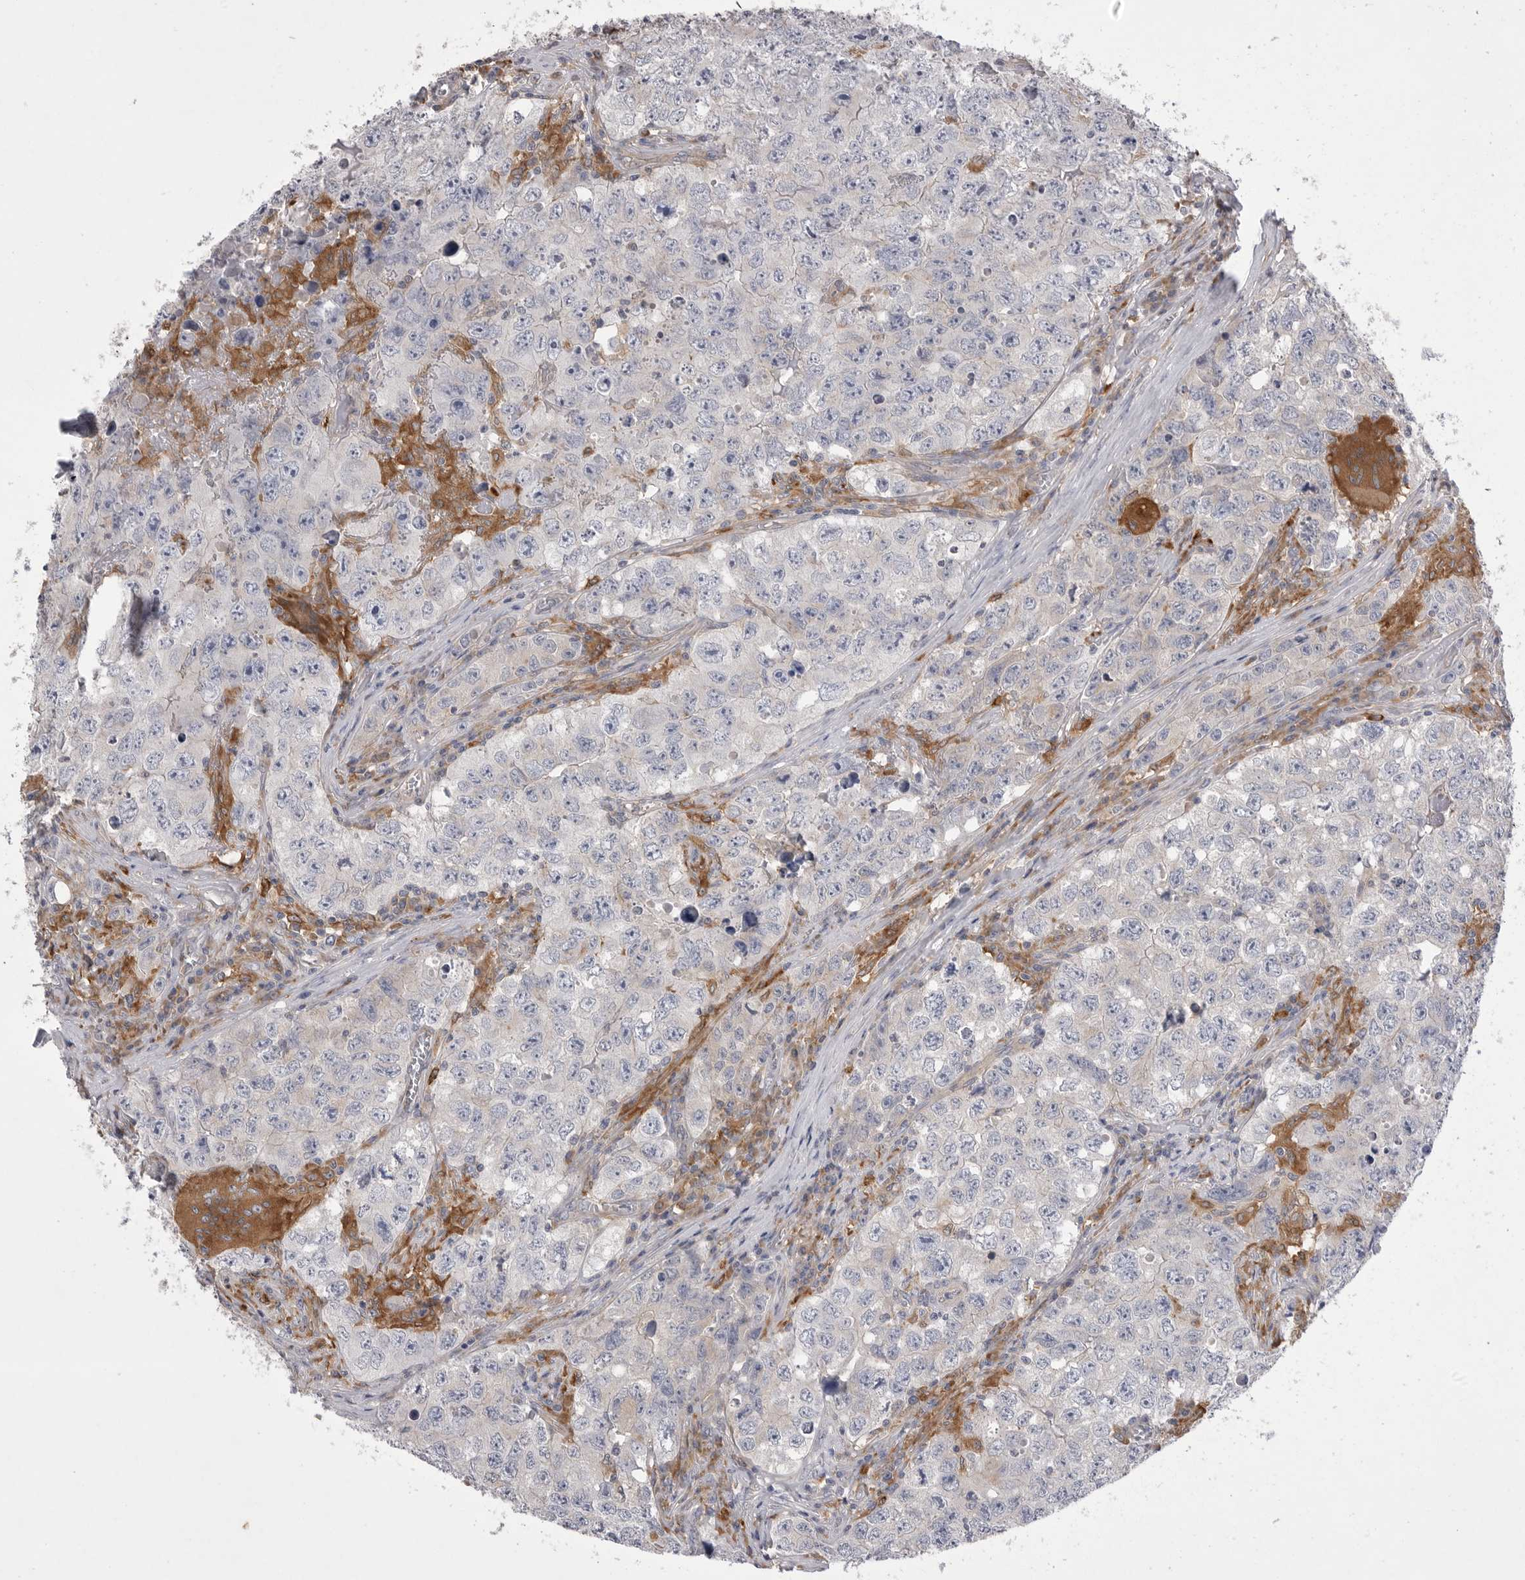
{"staining": {"intensity": "negative", "quantity": "none", "location": "none"}, "tissue": "testis cancer", "cell_type": "Tumor cells", "image_type": "cancer", "snomed": [{"axis": "morphology", "description": "Seminoma, NOS"}, {"axis": "morphology", "description": "Carcinoma, Embryonal, NOS"}, {"axis": "topography", "description": "Testis"}], "caption": "A high-resolution histopathology image shows immunohistochemistry staining of testis cancer, which displays no significant expression in tumor cells.", "gene": "VAC14", "patient": {"sex": "male", "age": 43}}